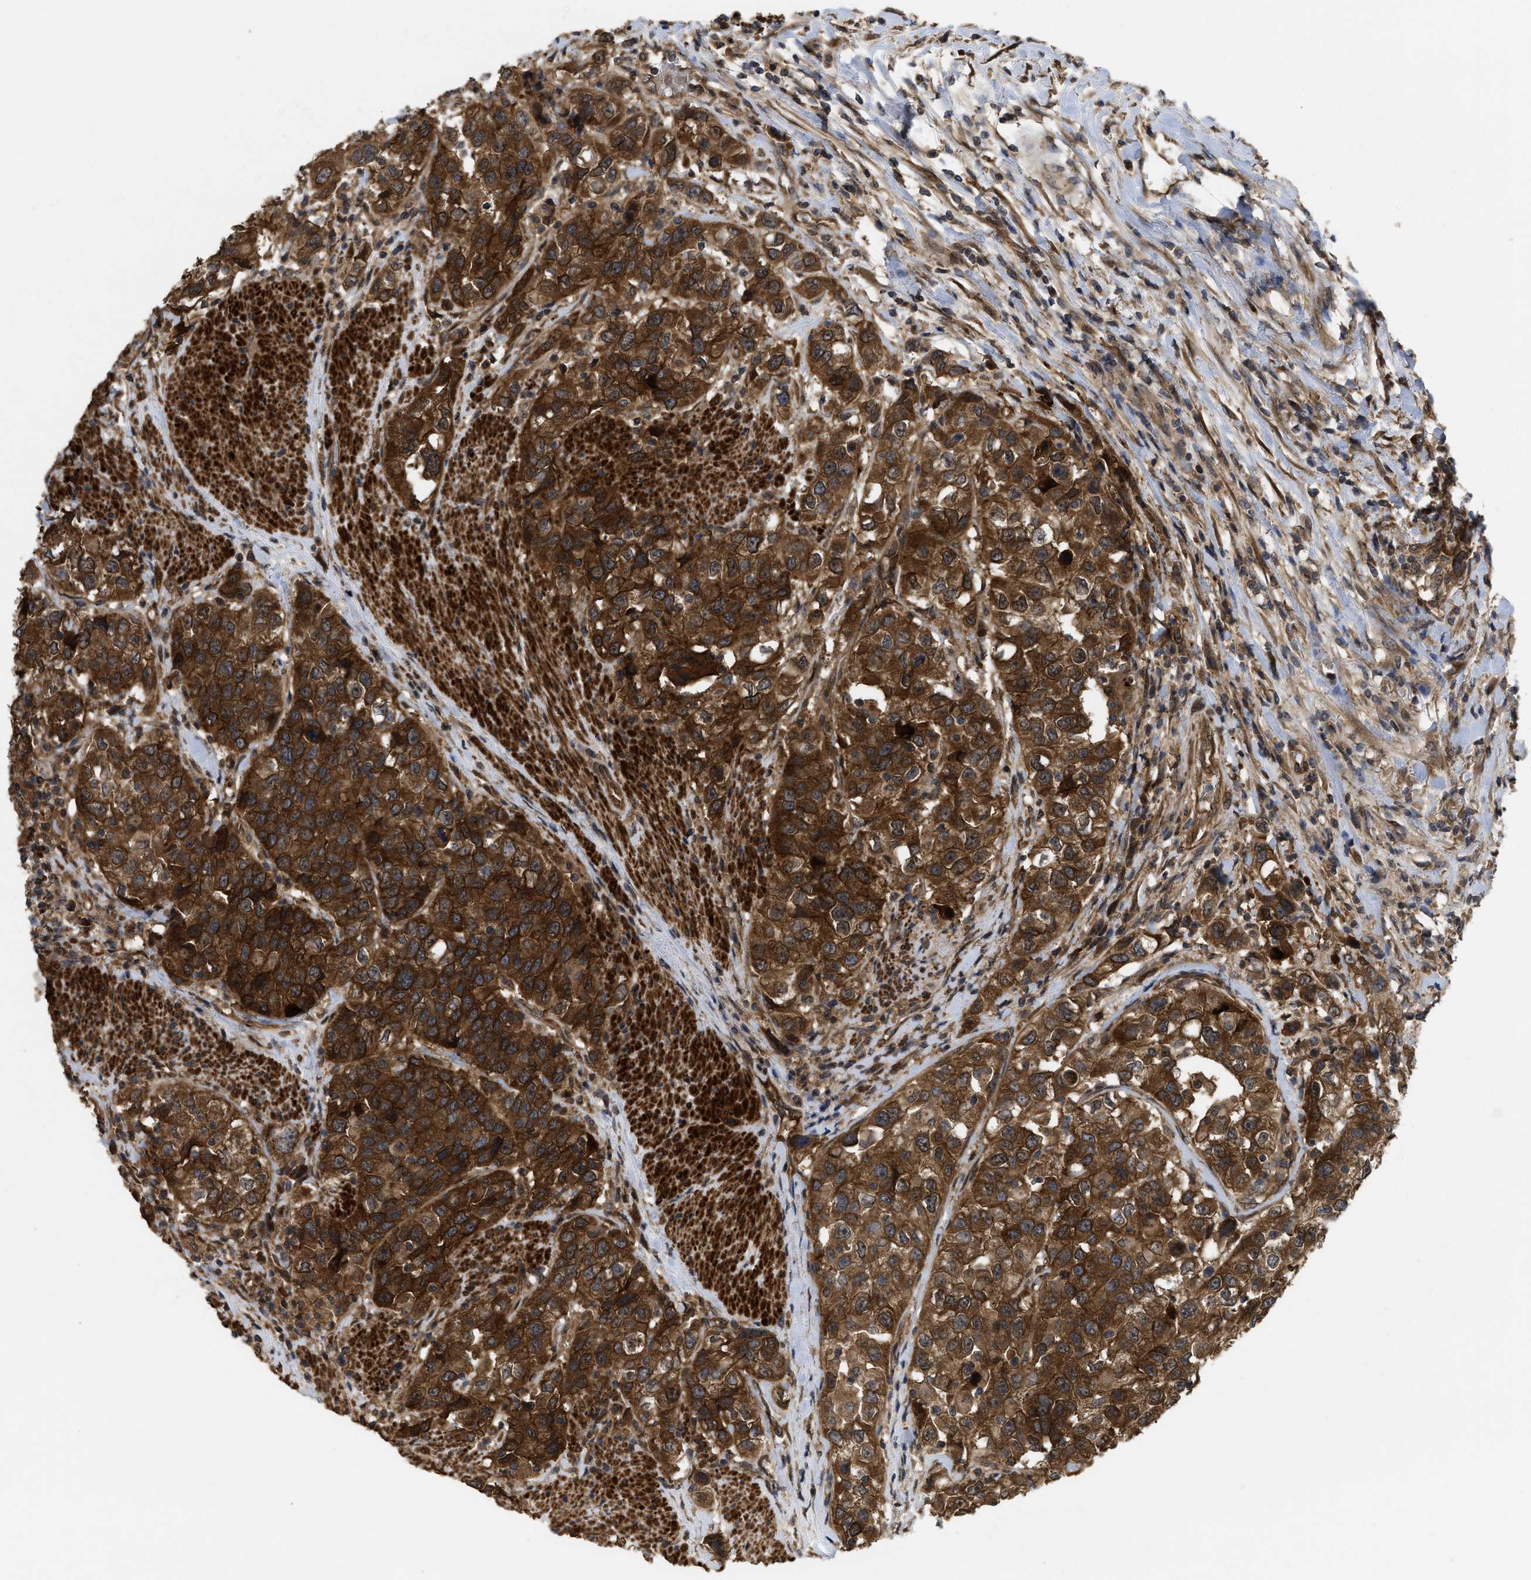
{"staining": {"intensity": "strong", "quantity": ">75%", "location": "cytoplasmic/membranous"}, "tissue": "urothelial cancer", "cell_type": "Tumor cells", "image_type": "cancer", "snomed": [{"axis": "morphology", "description": "Urothelial carcinoma, High grade"}, {"axis": "topography", "description": "Urinary bladder"}], "caption": "An image of human urothelial cancer stained for a protein exhibits strong cytoplasmic/membranous brown staining in tumor cells. The staining was performed using DAB, with brown indicating positive protein expression. Nuclei are stained blue with hematoxylin.", "gene": "FZD6", "patient": {"sex": "female", "age": 80}}